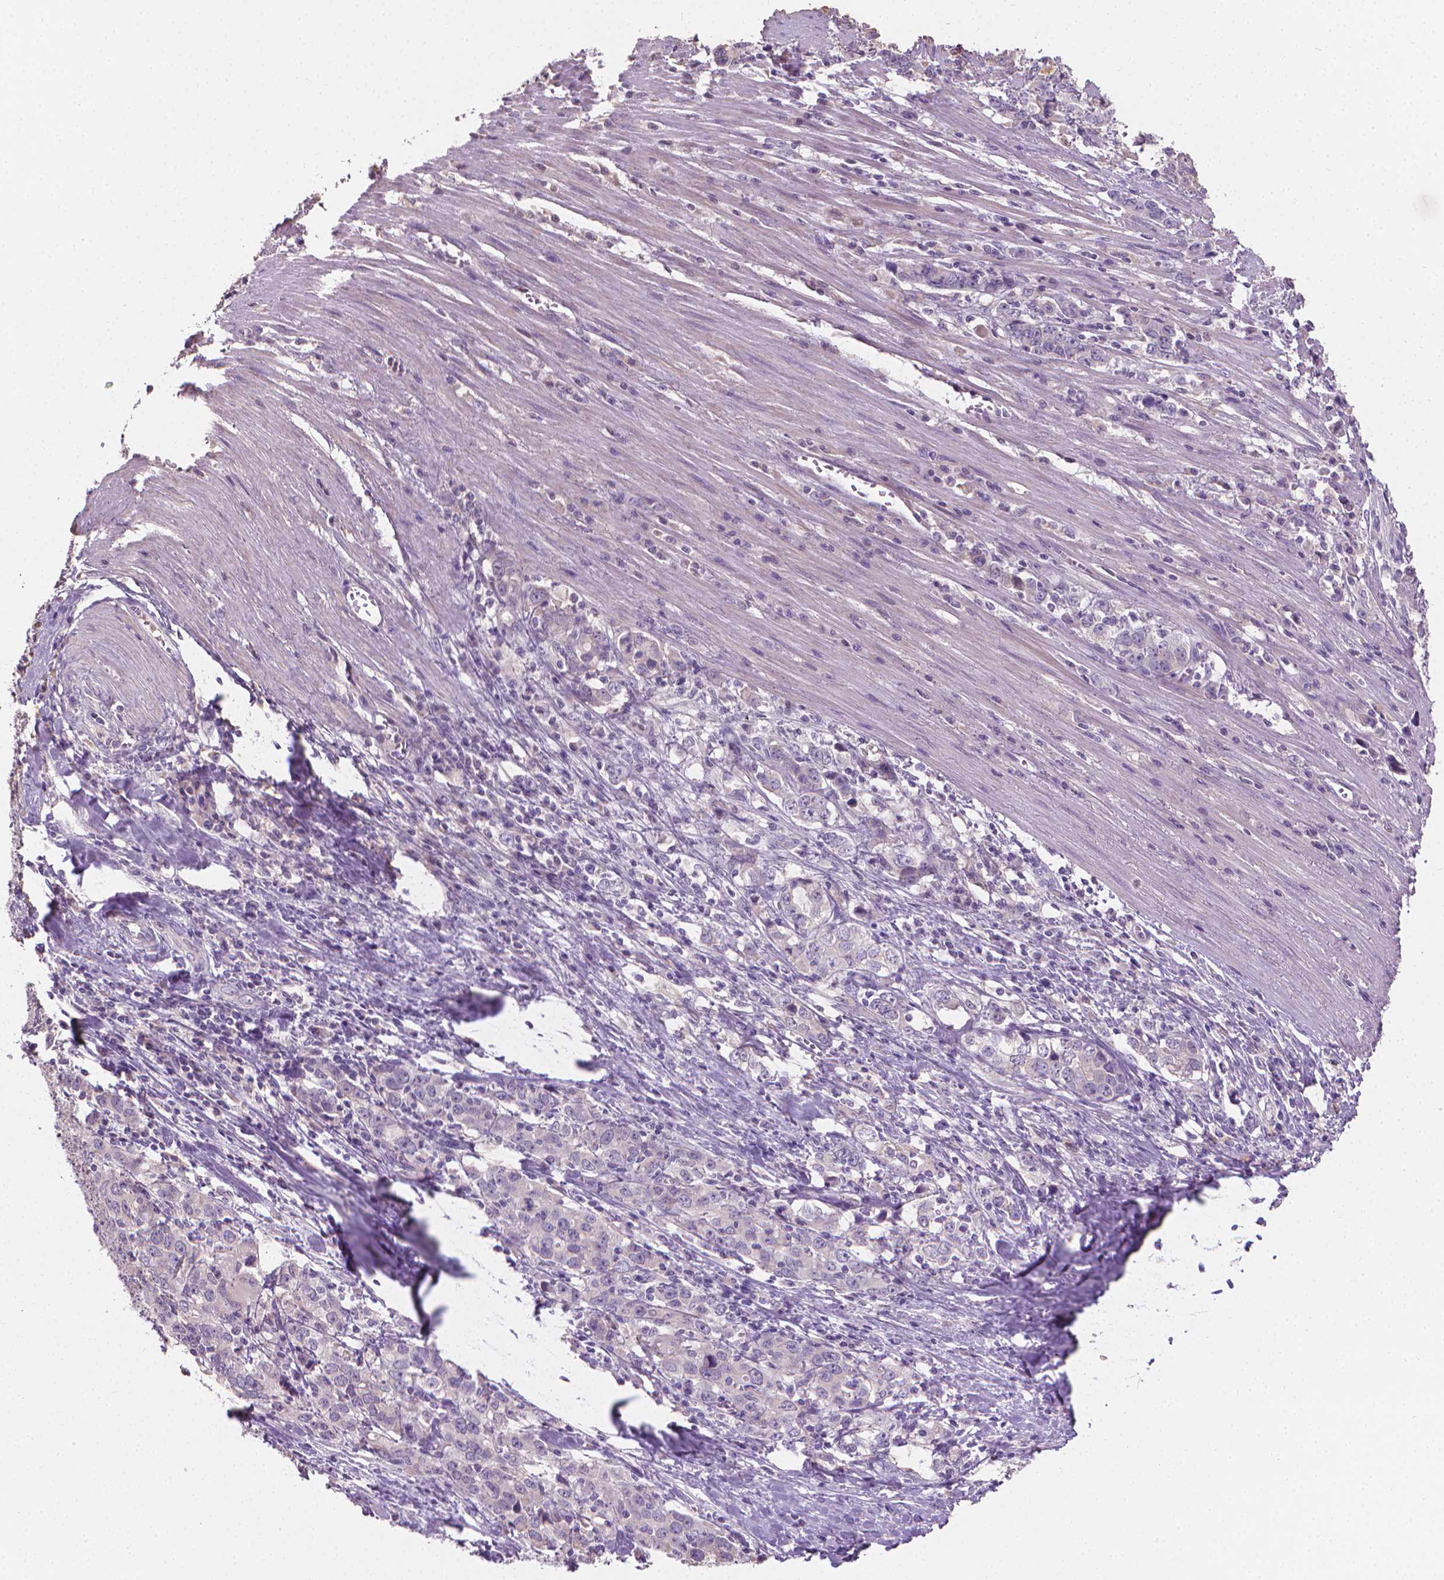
{"staining": {"intensity": "negative", "quantity": "none", "location": "none"}, "tissue": "stomach cancer", "cell_type": "Tumor cells", "image_type": "cancer", "snomed": [{"axis": "morphology", "description": "Adenocarcinoma, NOS"}, {"axis": "topography", "description": "Stomach, lower"}], "caption": "This histopathology image is of stomach cancer stained with IHC to label a protein in brown with the nuclei are counter-stained blue. There is no staining in tumor cells.", "gene": "CABCOCO1", "patient": {"sex": "female", "age": 72}}